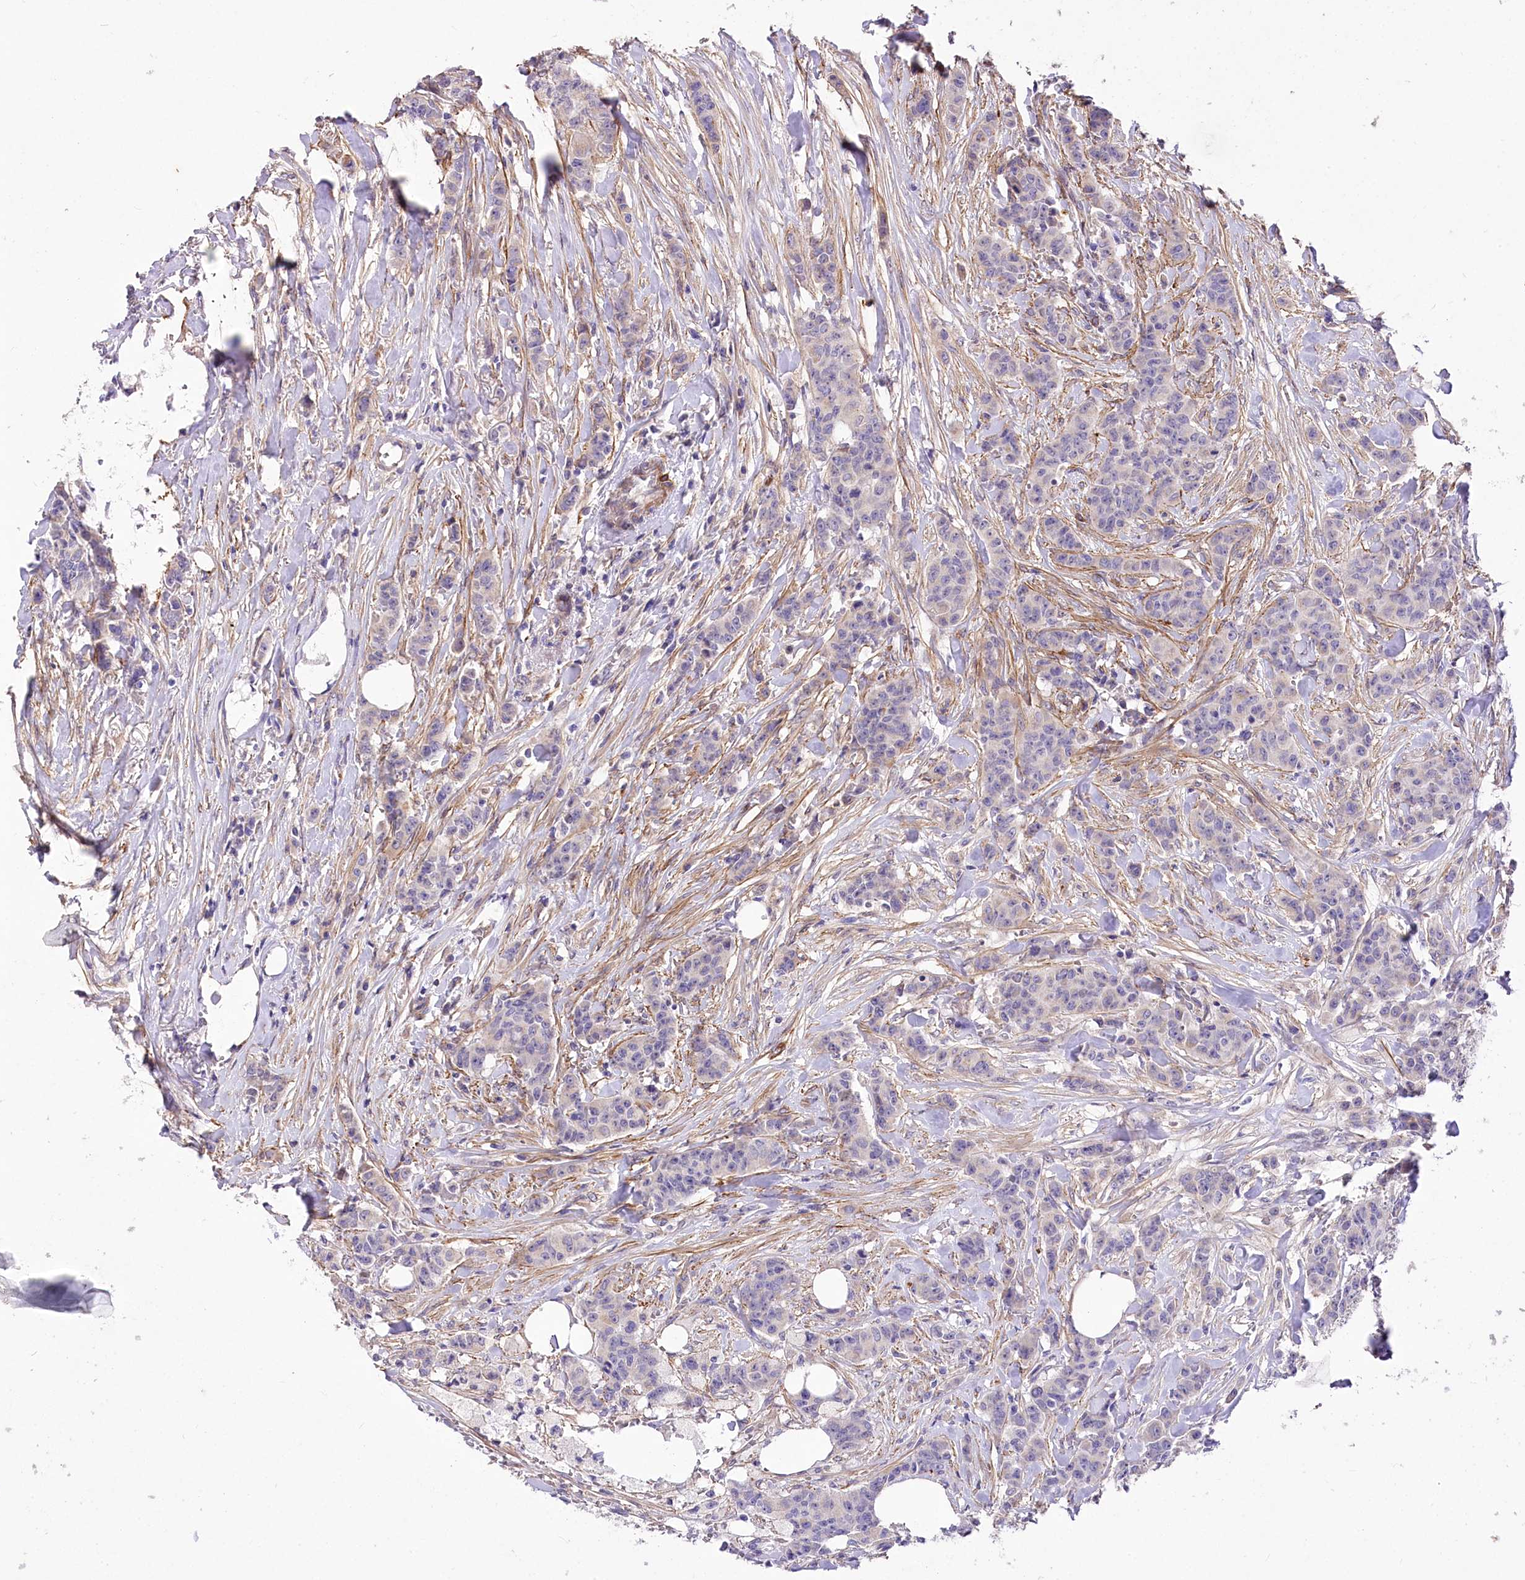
{"staining": {"intensity": "negative", "quantity": "none", "location": "none"}, "tissue": "breast cancer", "cell_type": "Tumor cells", "image_type": "cancer", "snomed": [{"axis": "morphology", "description": "Duct carcinoma"}, {"axis": "topography", "description": "Breast"}], "caption": "An image of breast cancer (invasive ductal carcinoma) stained for a protein displays no brown staining in tumor cells. (Stains: DAB IHC with hematoxylin counter stain, Microscopy: brightfield microscopy at high magnification).", "gene": "RDH16", "patient": {"sex": "female", "age": 40}}